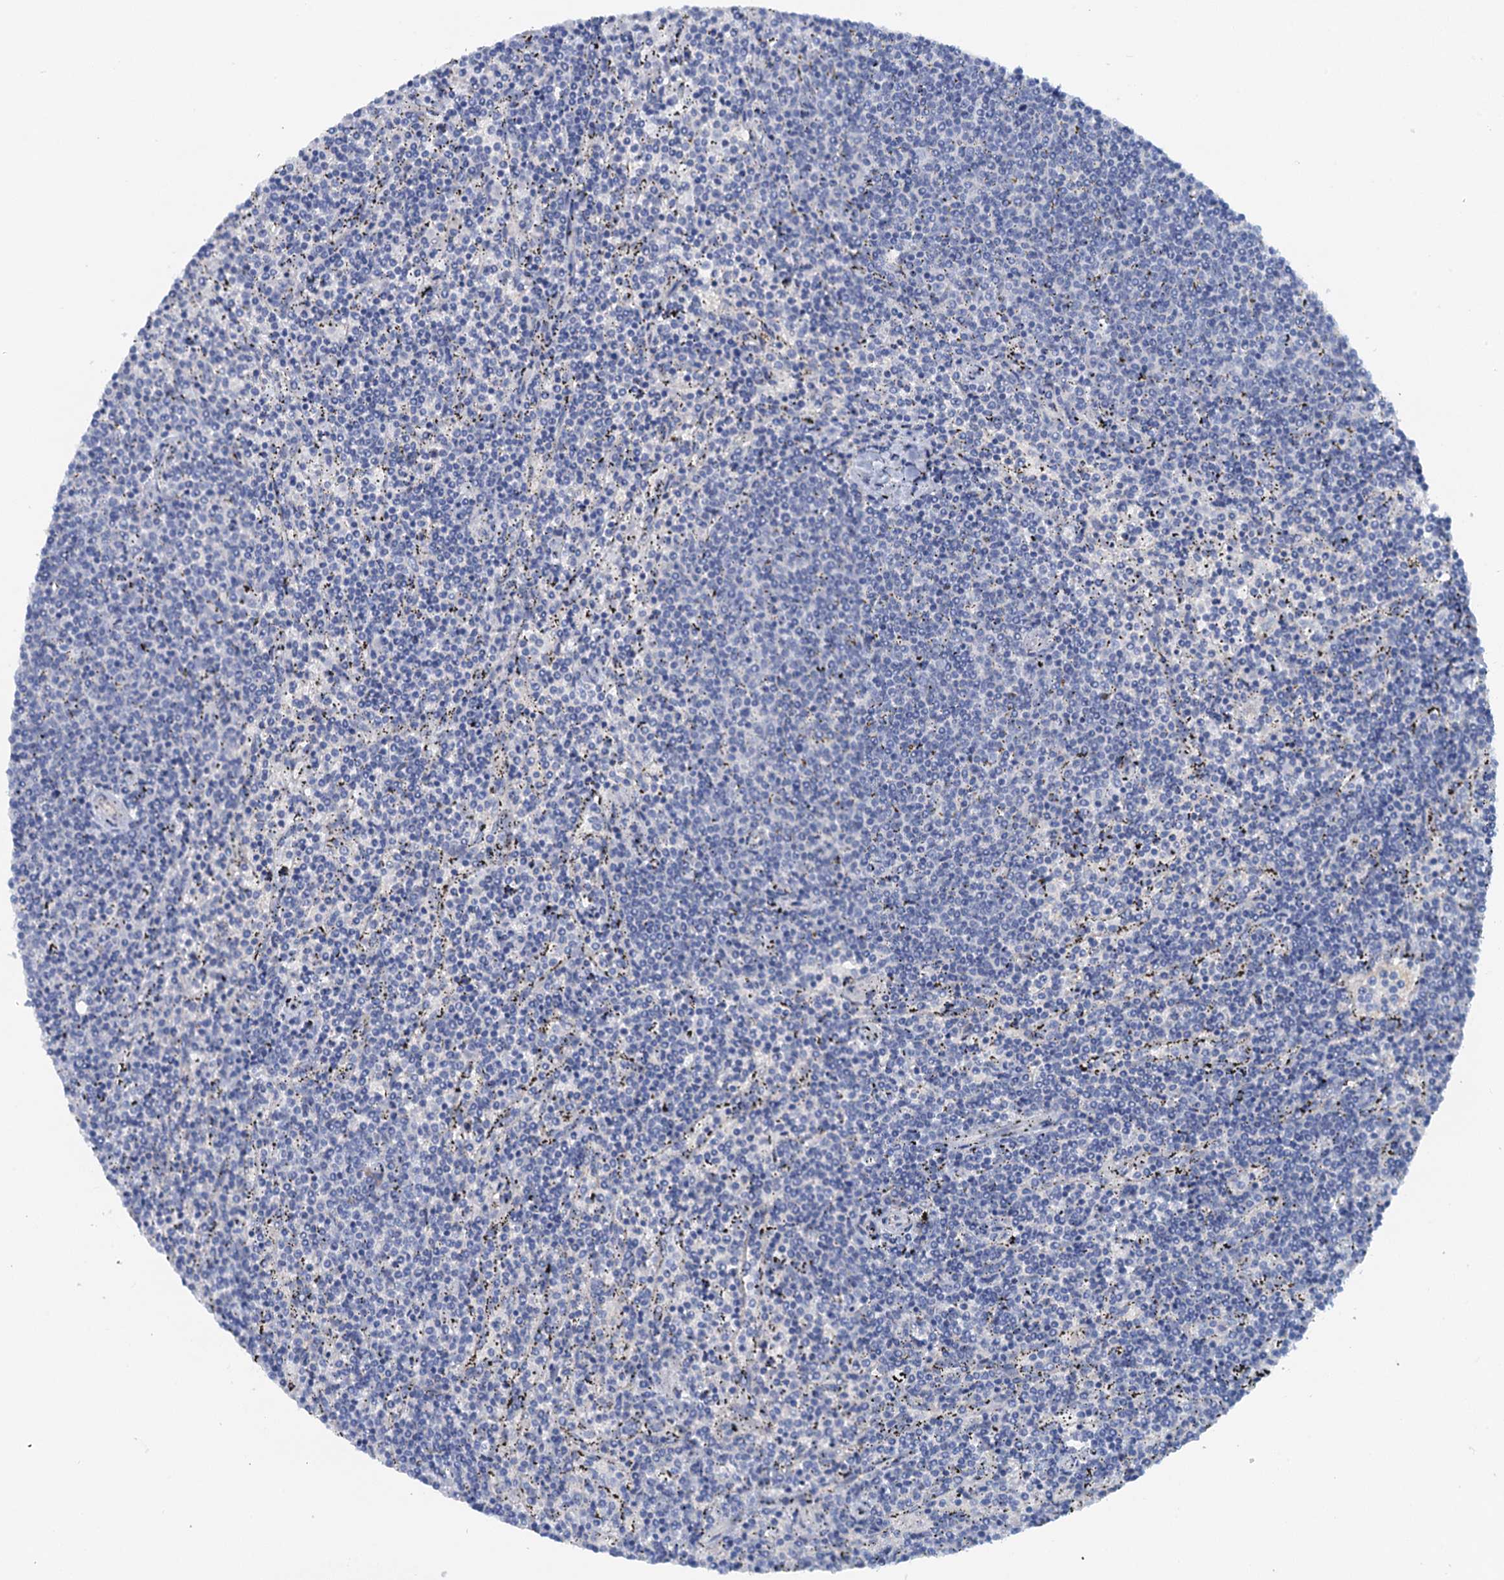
{"staining": {"intensity": "negative", "quantity": "none", "location": "none"}, "tissue": "lymphoma", "cell_type": "Tumor cells", "image_type": "cancer", "snomed": [{"axis": "morphology", "description": "Malignant lymphoma, non-Hodgkin's type, Low grade"}, {"axis": "topography", "description": "Spleen"}], "caption": "Immunohistochemistry micrograph of human malignant lymphoma, non-Hodgkin's type (low-grade) stained for a protein (brown), which exhibits no staining in tumor cells. The staining was performed using DAB to visualize the protein expression in brown, while the nuclei were stained in blue with hematoxylin (Magnification: 20x).", "gene": "MYADML2", "patient": {"sex": "female", "age": 50}}